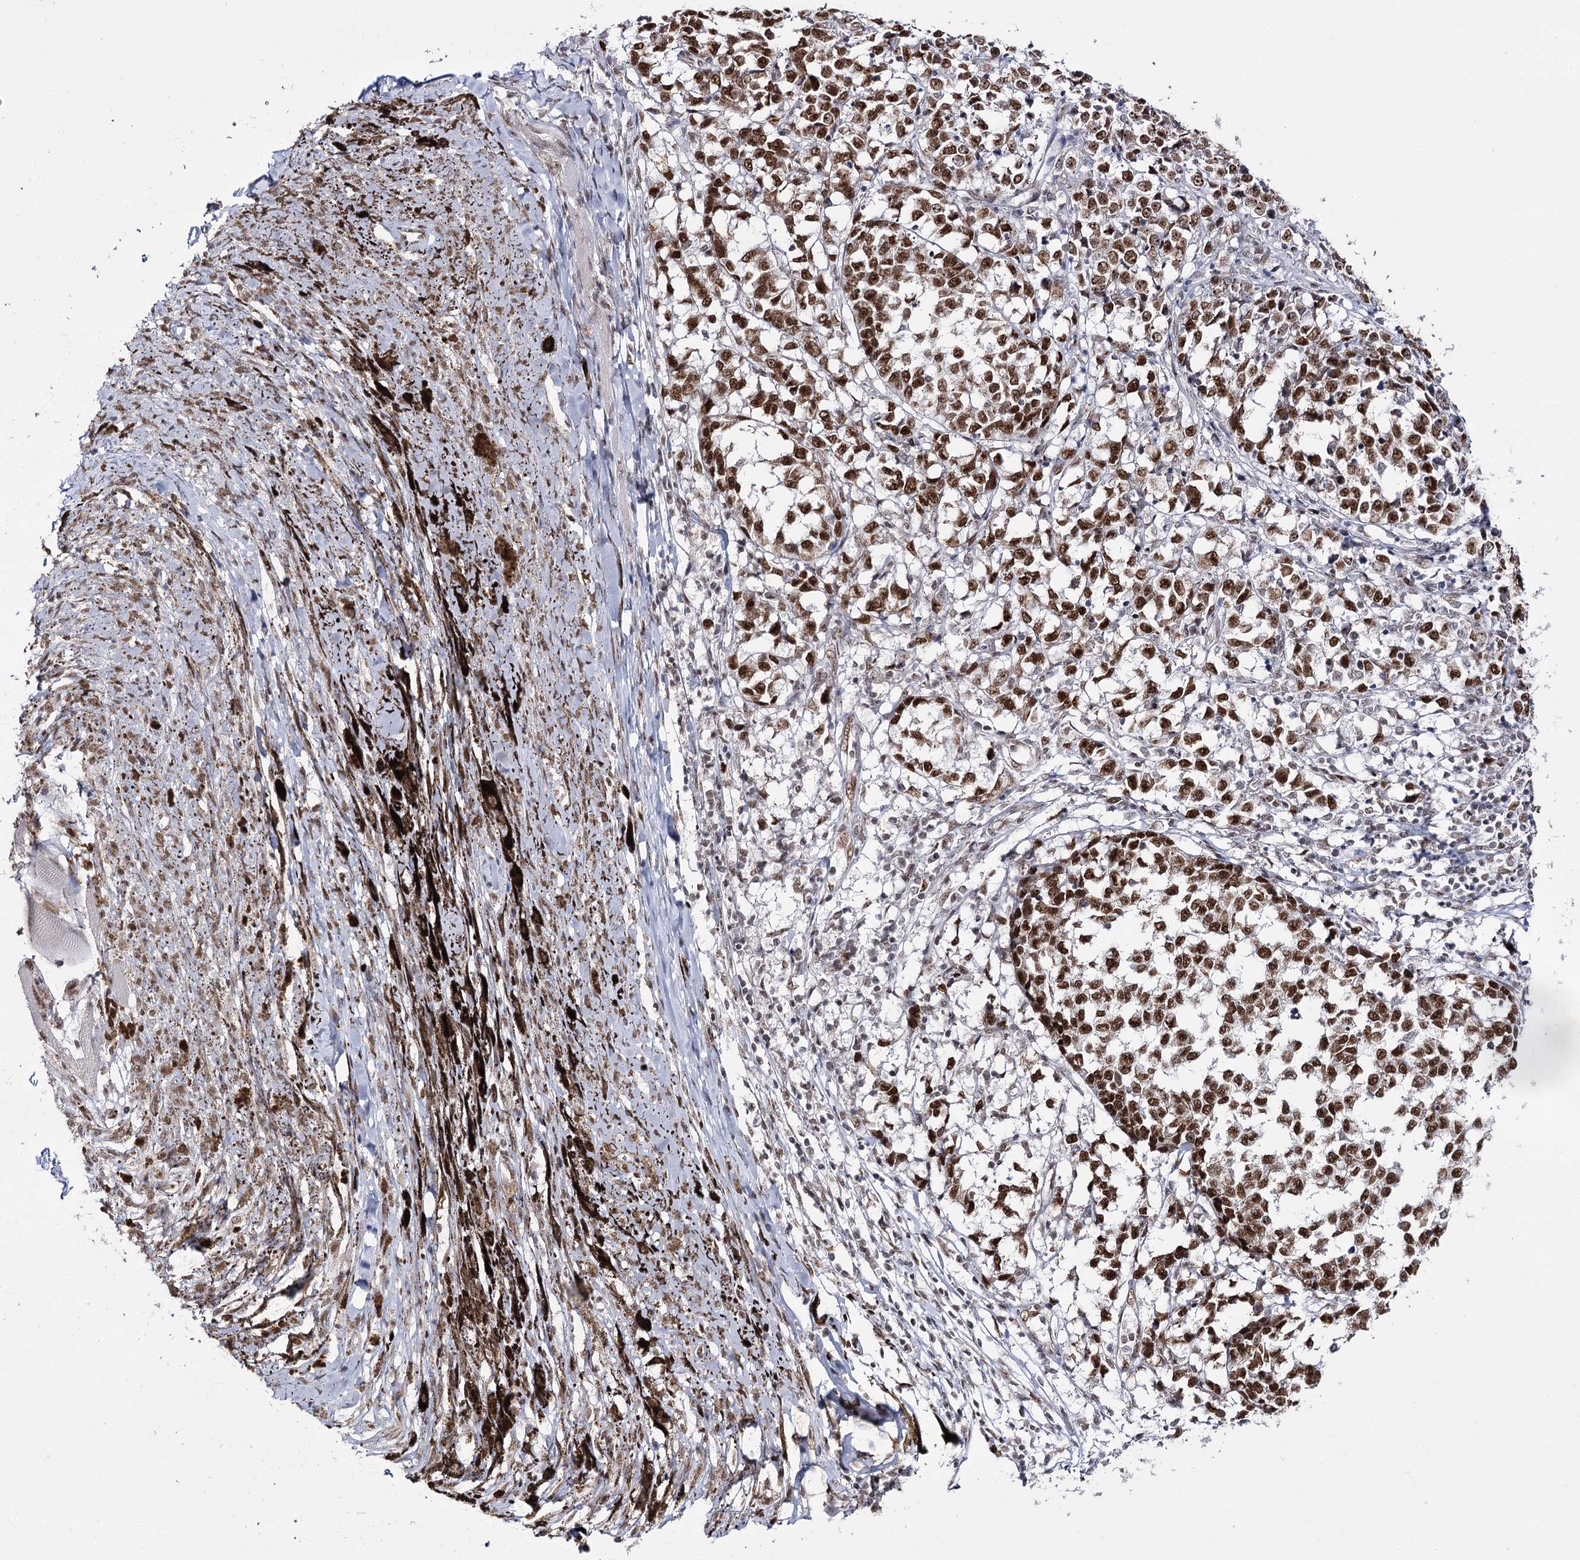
{"staining": {"intensity": "strong", "quantity": ">75%", "location": "nuclear"}, "tissue": "melanoma", "cell_type": "Tumor cells", "image_type": "cancer", "snomed": [{"axis": "morphology", "description": "Malignant melanoma, NOS"}, {"axis": "topography", "description": "Skin"}], "caption": "A histopathology image of melanoma stained for a protein reveals strong nuclear brown staining in tumor cells.", "gene": "VGLL4", "patient": {"sex": "female", "age": 72}}